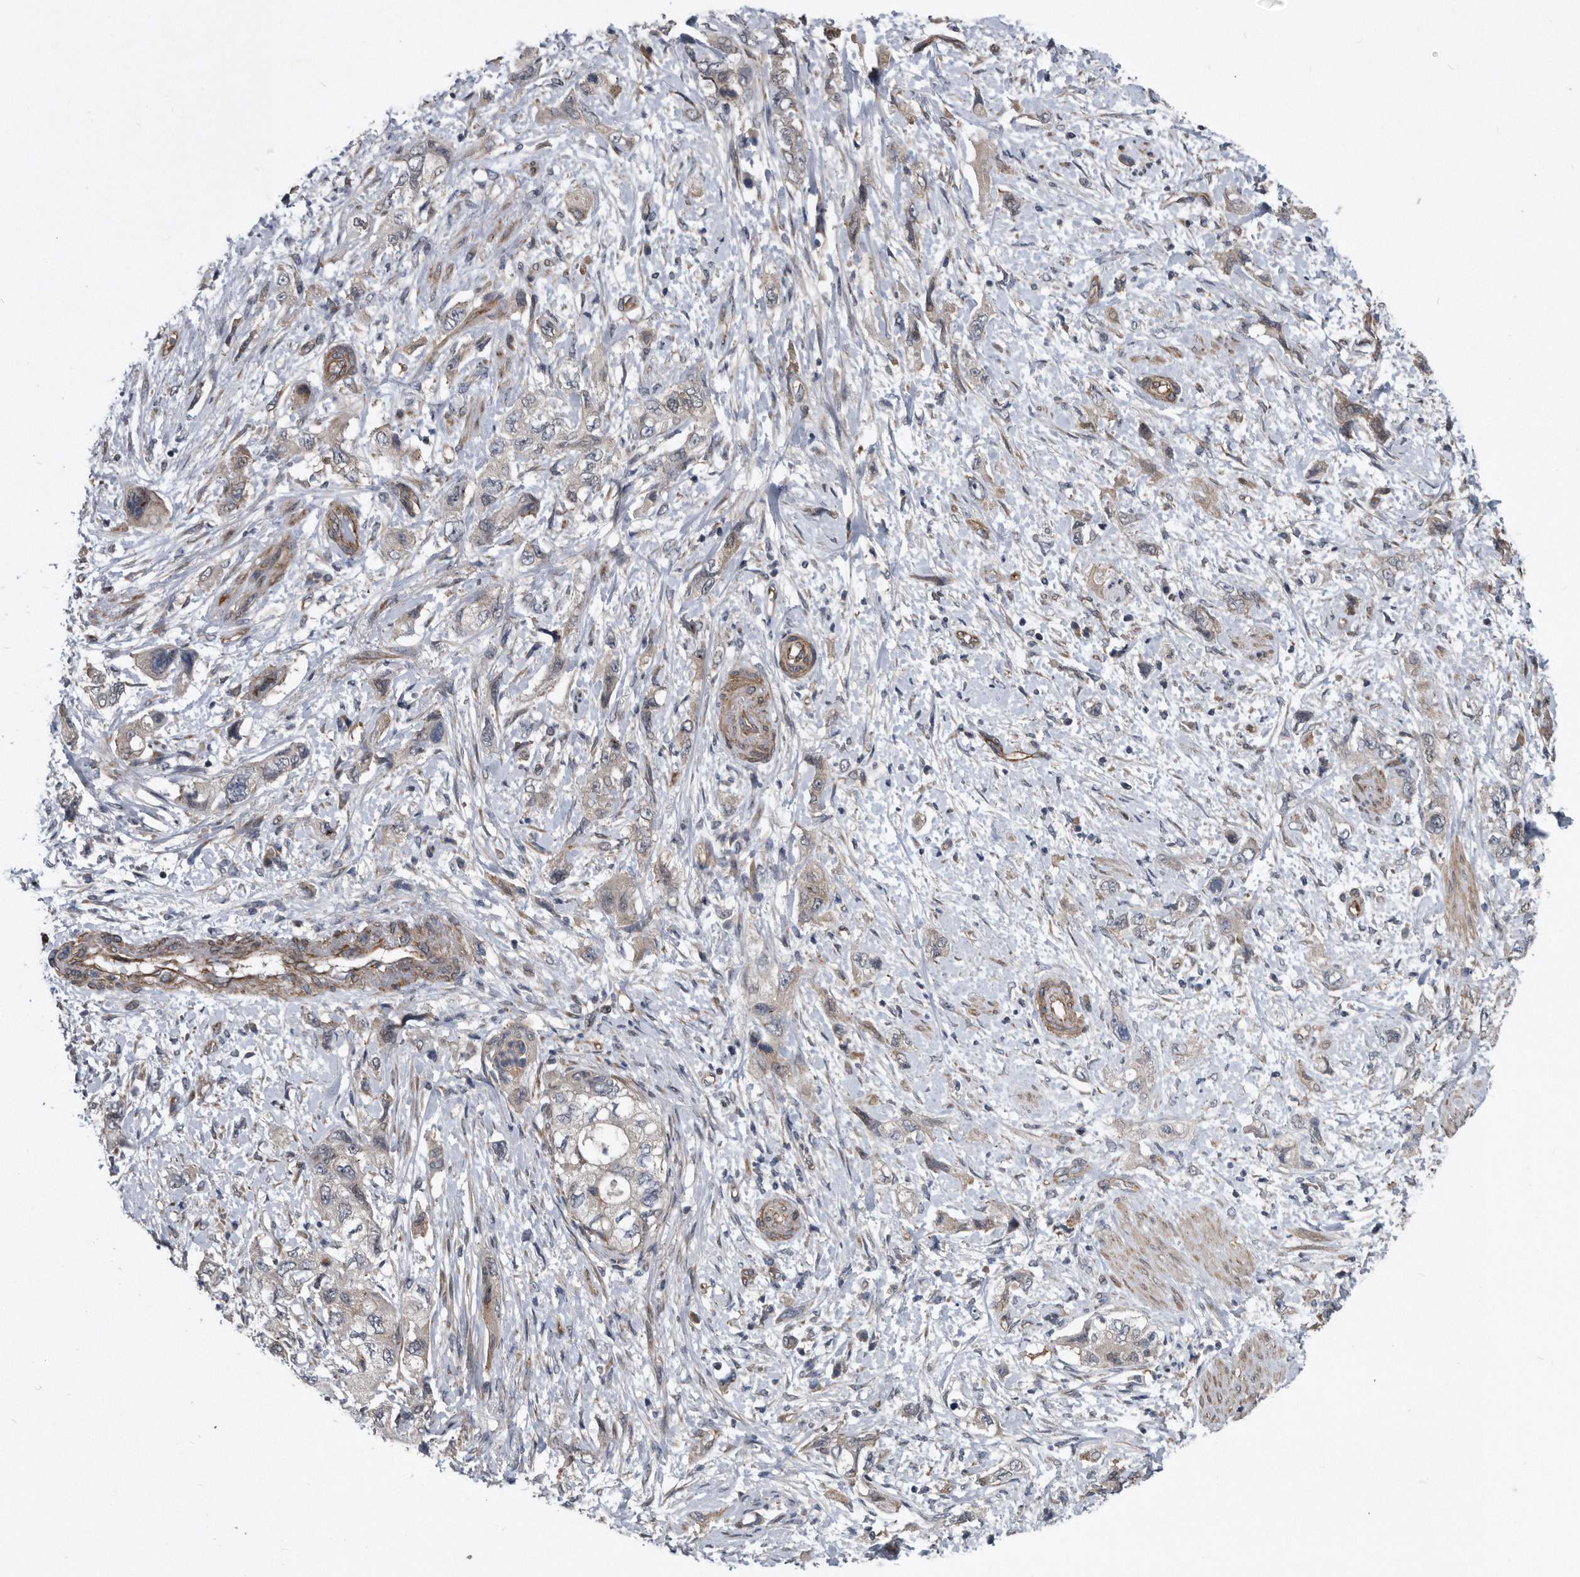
{"staining": {"intensity": "negative", "quantity": "none", "location": "none"}, "tissue": "pancreatic cancer", "cell_type": "Tumor cells", "image_type": "cancer", "snomed": [{"axis": "morphology", "description": "Adenocarcinoma, NOS"}, {"axis": "topography", "description": "Pancreas"}], "caption": "Immunohistochemistry (IHC) image of neoplastic tissue: human adenocarcinoma (pancreatic) stained with DAB (3,3'-diaminobenzidine) exhibits no significant protein staining in tumor cells.", "gene": "ARMCX1", "patient": {"sex": "female", "age": 73}}